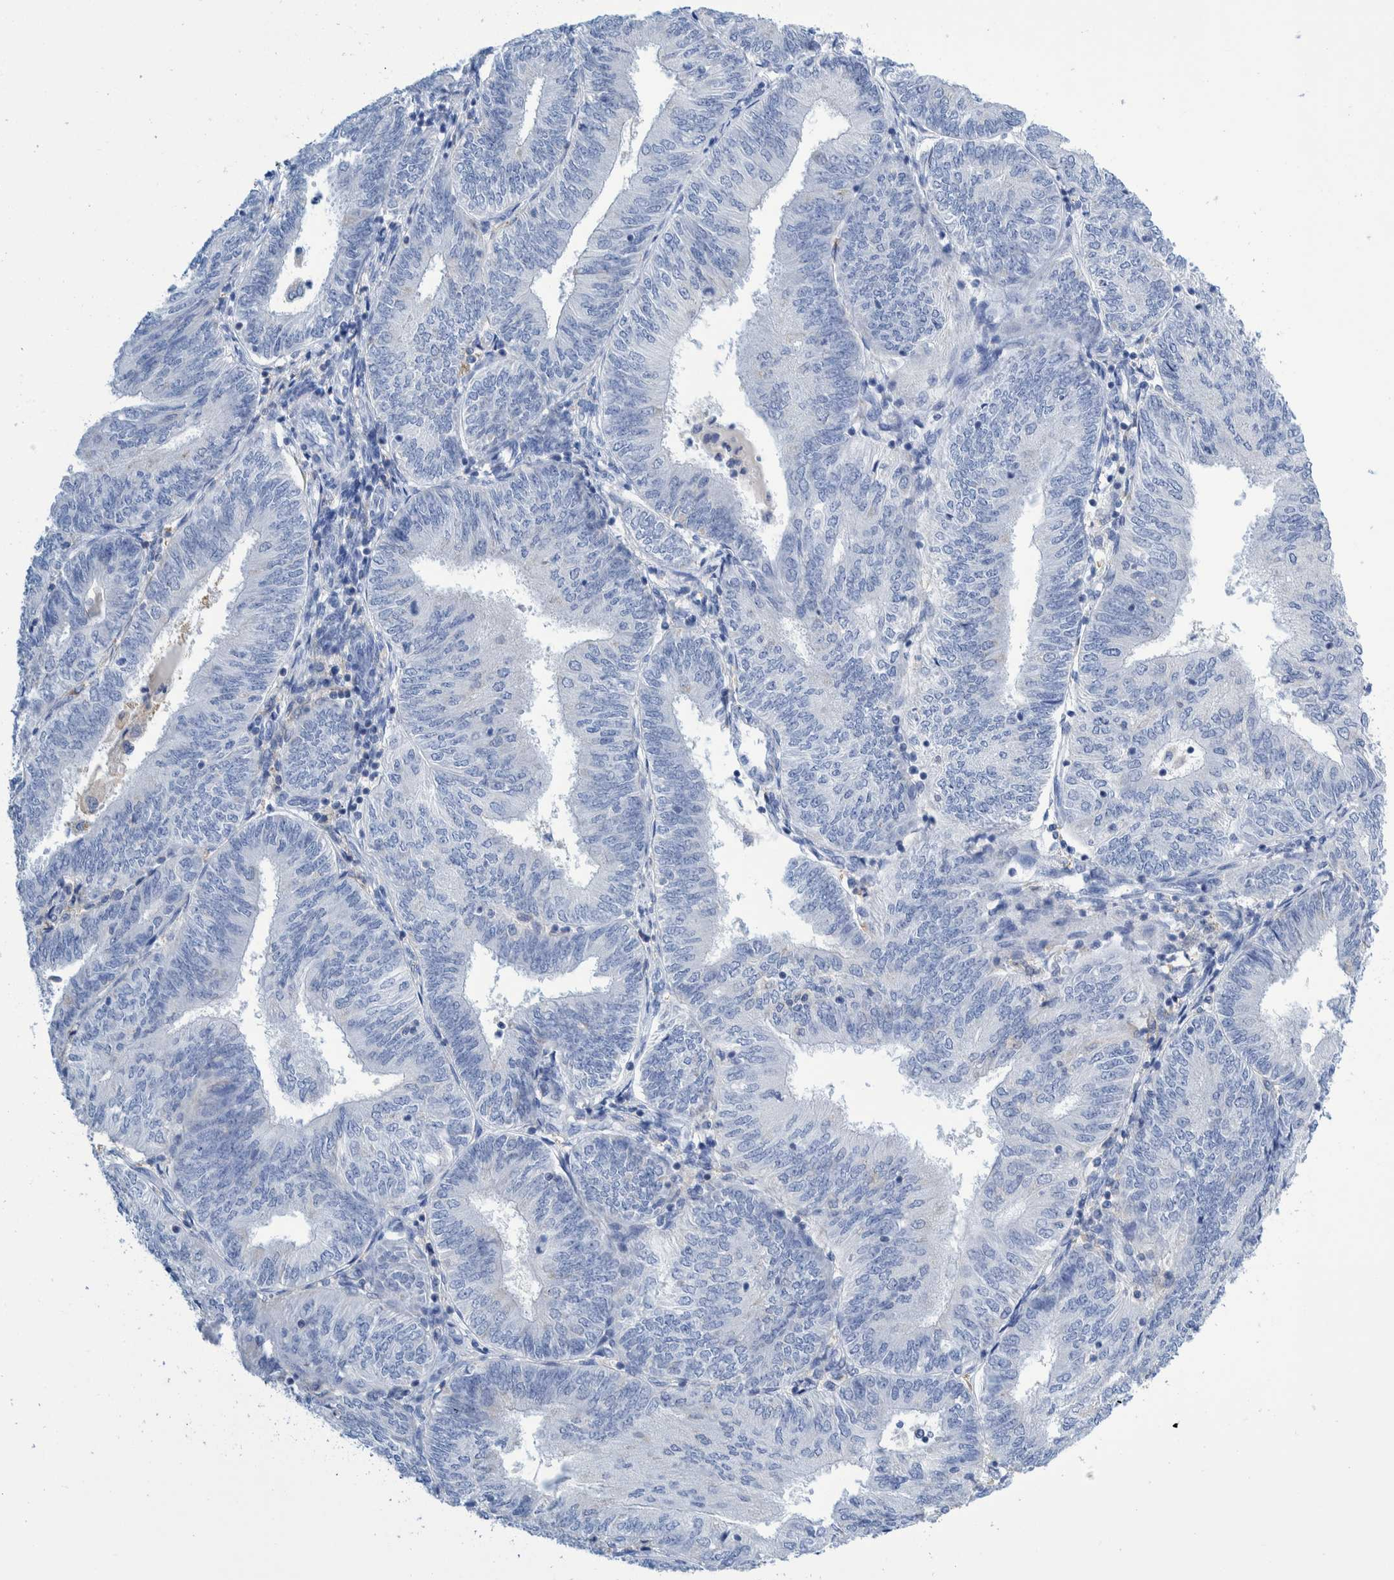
{"staining": {"intensity": "negative", "quantity": "none", "location": "none"}, "tissue": "endometrial cancer", "cell_type": "Tumor cells", "image_type": "cancer", "snomed": [{"axis": "morphology", "description": "Adenocarcinoma, NOS"}, {"axis": "topography", "description": "Endometrium"}], "caption": "This histopathology image is of endometrial adenocarcinoma stained with IHC to label a protein in brown with the nuclei are counter-stained blue. There is no expression in tumor cells.", "gene": "KRT14", "patient": {"sex": "female", "age": 58}}